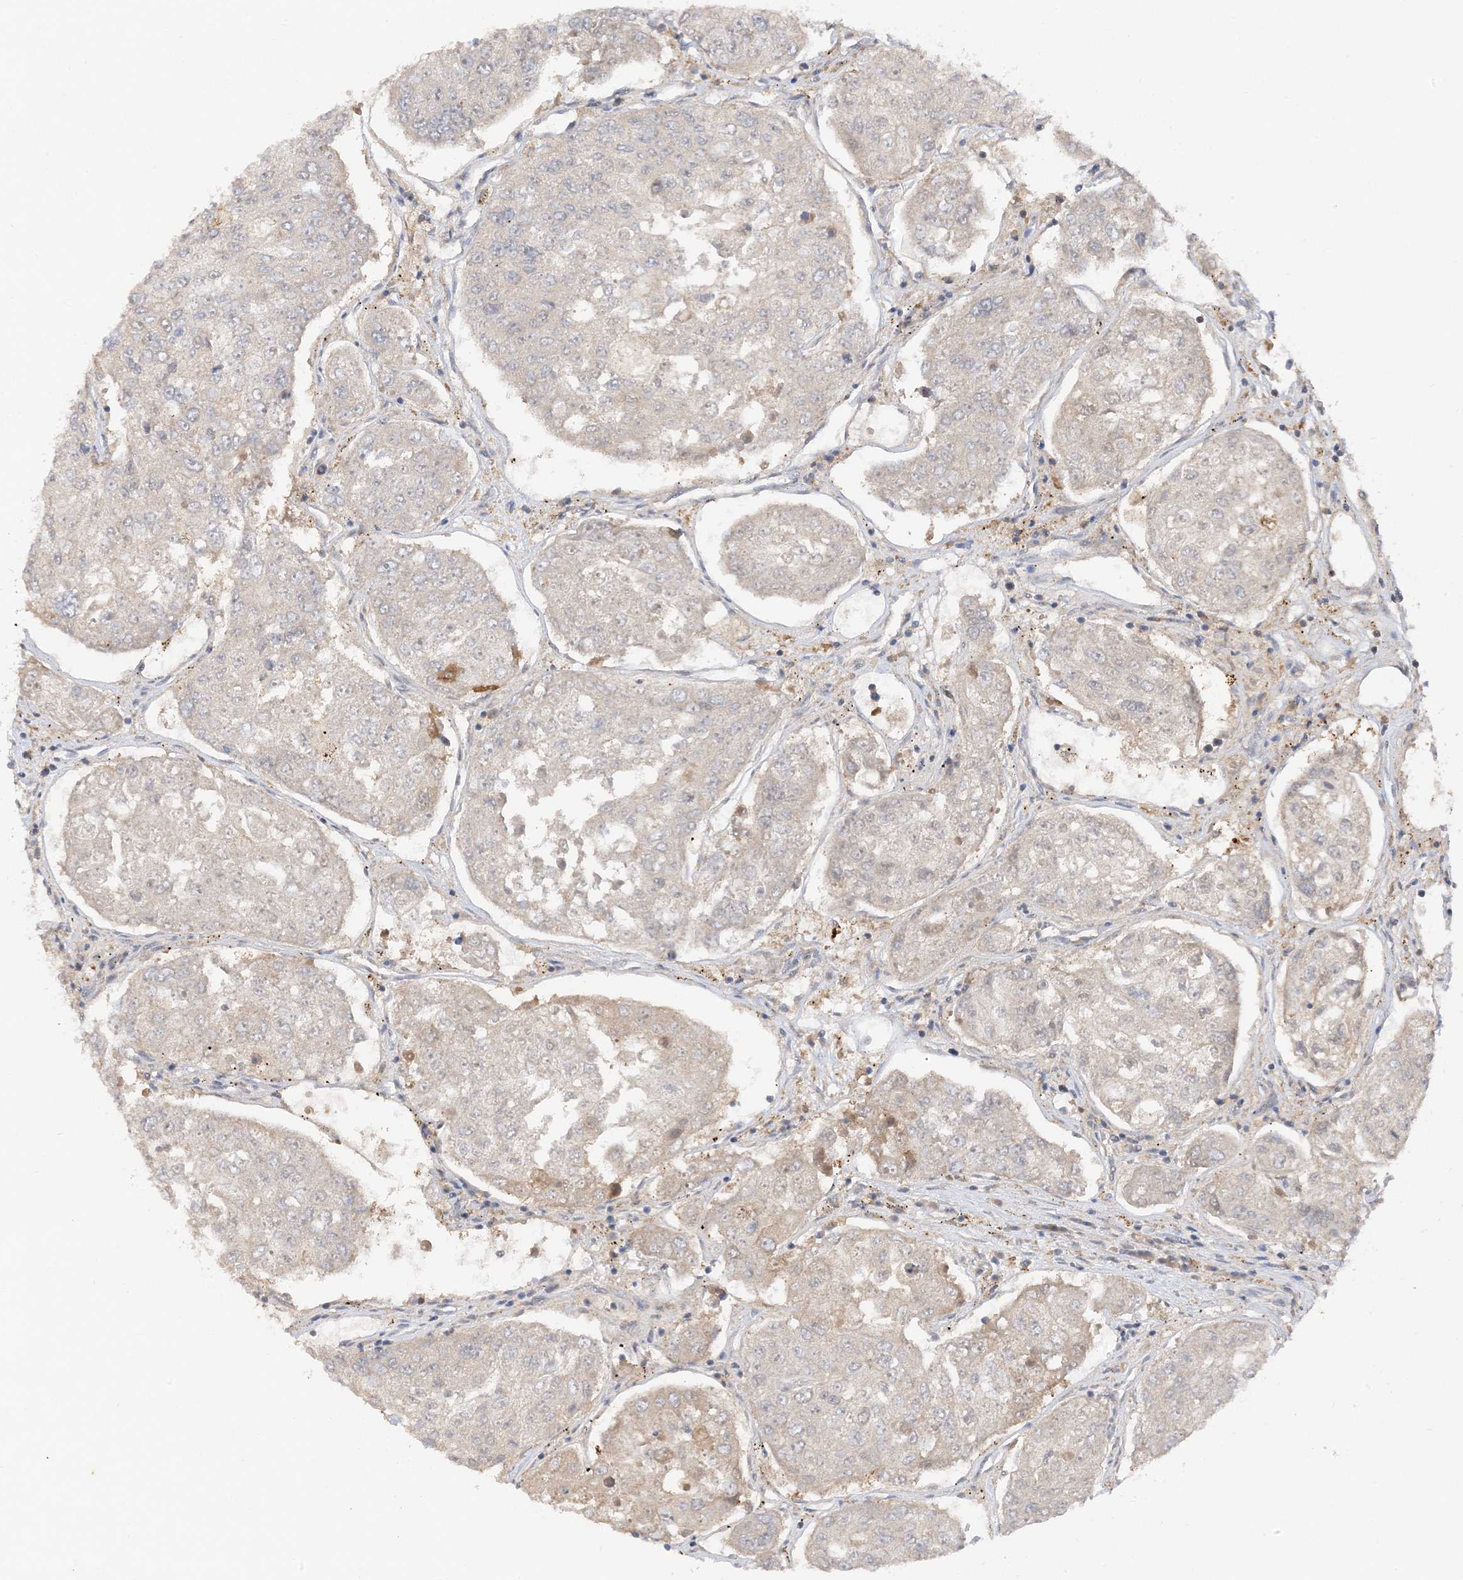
{"staining": {"intensity": "negative", "quantity": "none", "location": "none"}, "tissue": "urothelial cancer", "cell_type": "Tumor cells", "image_type": "cancer", "snomed": [{"axis": "morphology", "description": "Urothelial carcinoma, High grade"}, {"axis": "topography", "description": "Lymph node"}, {"axis": "topography", "description": "Urinary bladder"}], "caption": "DAB immunohistochemical staining of human high-grade urothelial carcinoma demonstrates no significant positivity in tumor cells. The staining is performed using DAB (3,3'-diaminobenzidine) brown chromogen with nuclei counter-stained in using hematoxylin.", "gene": "PHACTR2", "patient": {"sex": "male", "age": 51}}